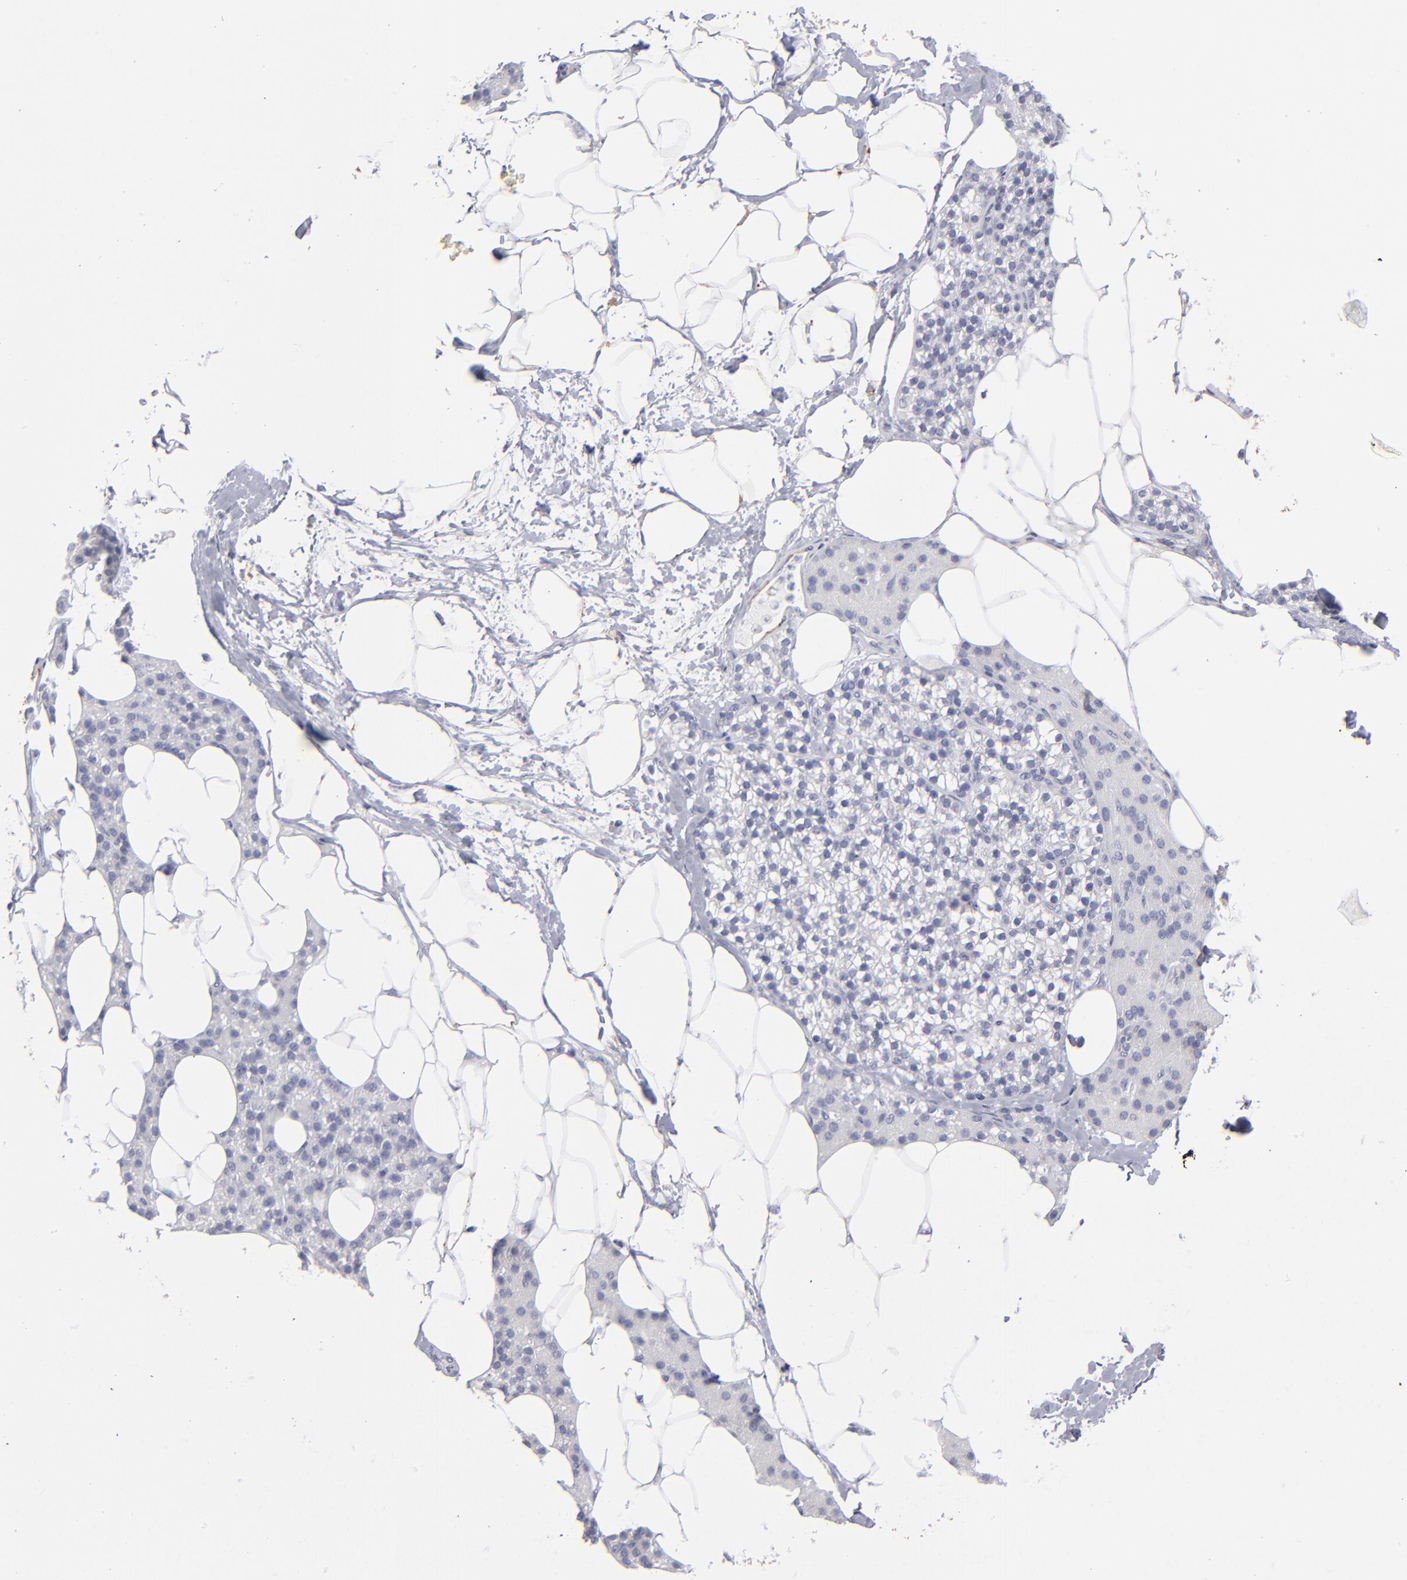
{"staining": {"intensity": "negative", "quantity": "none", "location": "none"}, "tissue": "skeletal muscle", "cell_type": "Myocytes", "image_type": "normal", "snomed": [{"axis": "morphology", "description": "Normal tissue, NOS"}, {"axis": "topography", "description": "Skeletal muscle"}, {"axis": "topography", "description": "Parathyroid gland"}], "caption": "Immunohistochemistry of normal skeletal muscle demonstrates no positivity in myocytes.", "gene": "CADM3", "patient": {"sex": "female", "age": 37}}